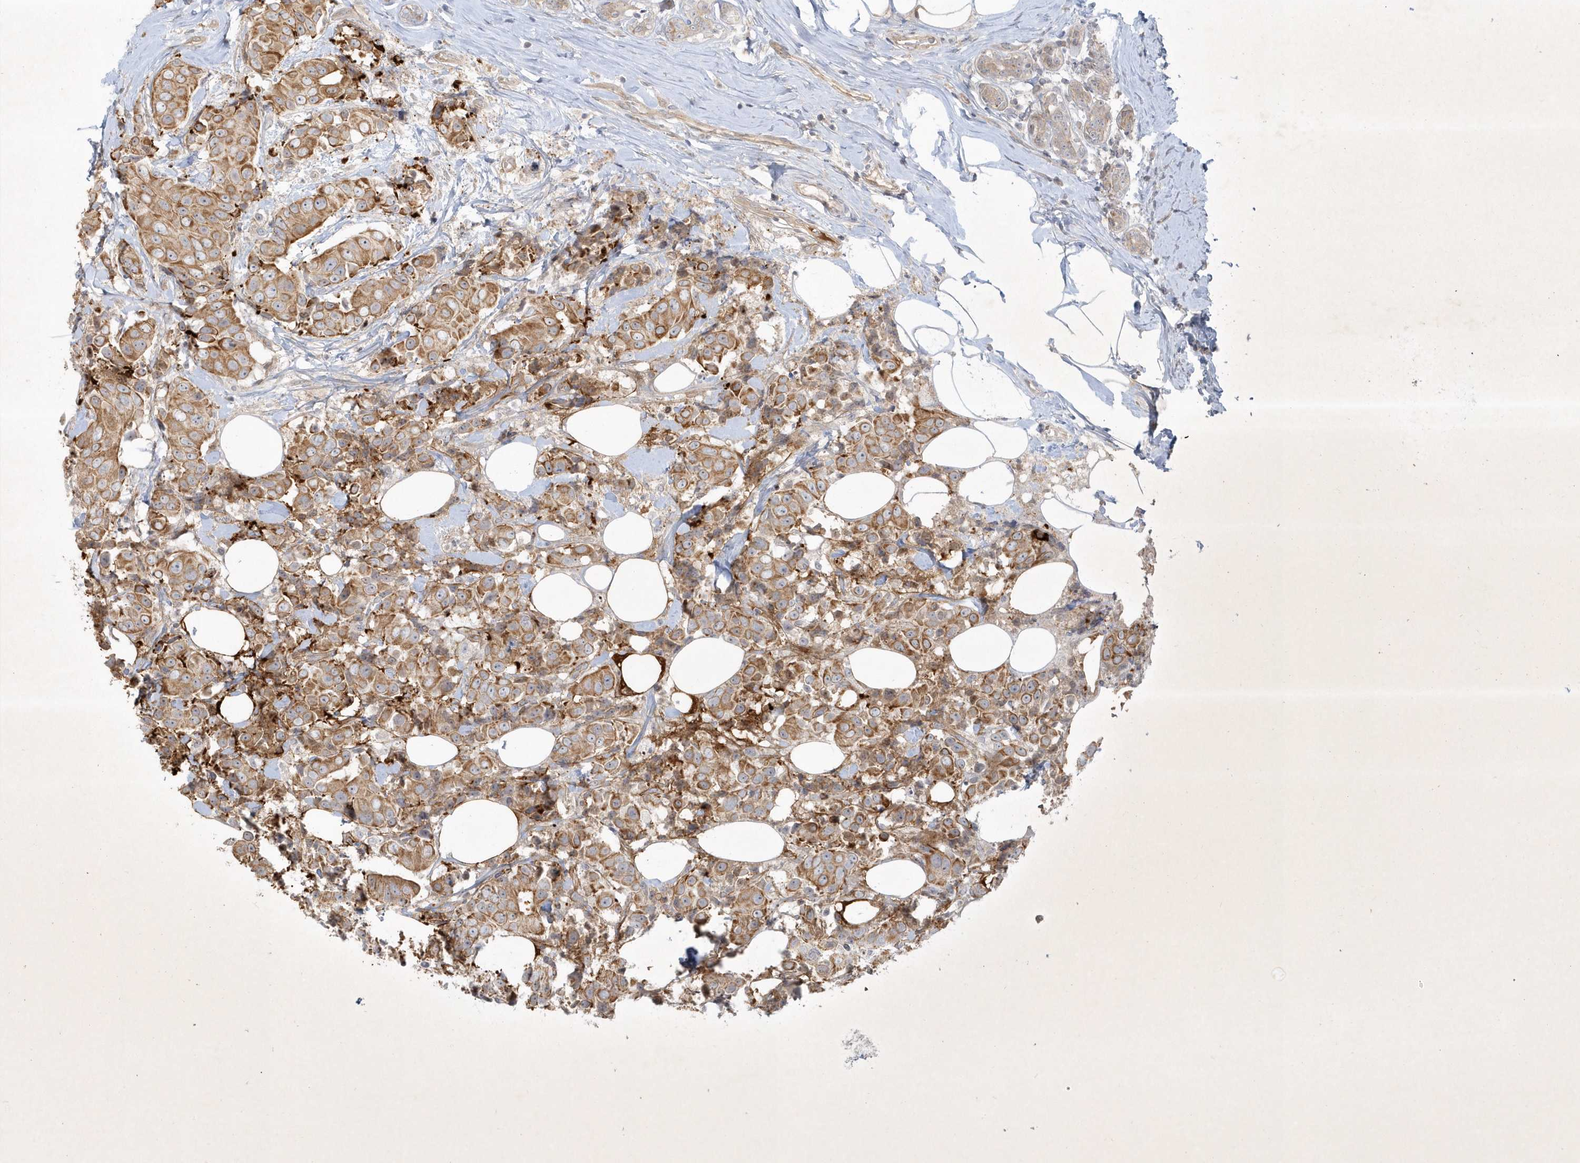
{"staining": {"intensity": "moderate", "quantity": ">75%", "location": "cytoplasmic/membranous"}, "tissue": "breast cancer", "cell_type": "Tumor cells", "image_type": "cancer", "snomed": [{"axis": "morphology", "description": "Normal tissue, NOS"}, {"axis": "morphology", "description": "Duct carcinoma"}, {"axis": "topography", "description": "Breast"}], "caption": "Breast cancer (infiltrating ductal carcinoma) tissue exhibits moderate cytoplasmic/membranous positivity in approximately >75% of tumor cells", "gene": "BOD1", "patient": {"sex": "female", "age": 39}}